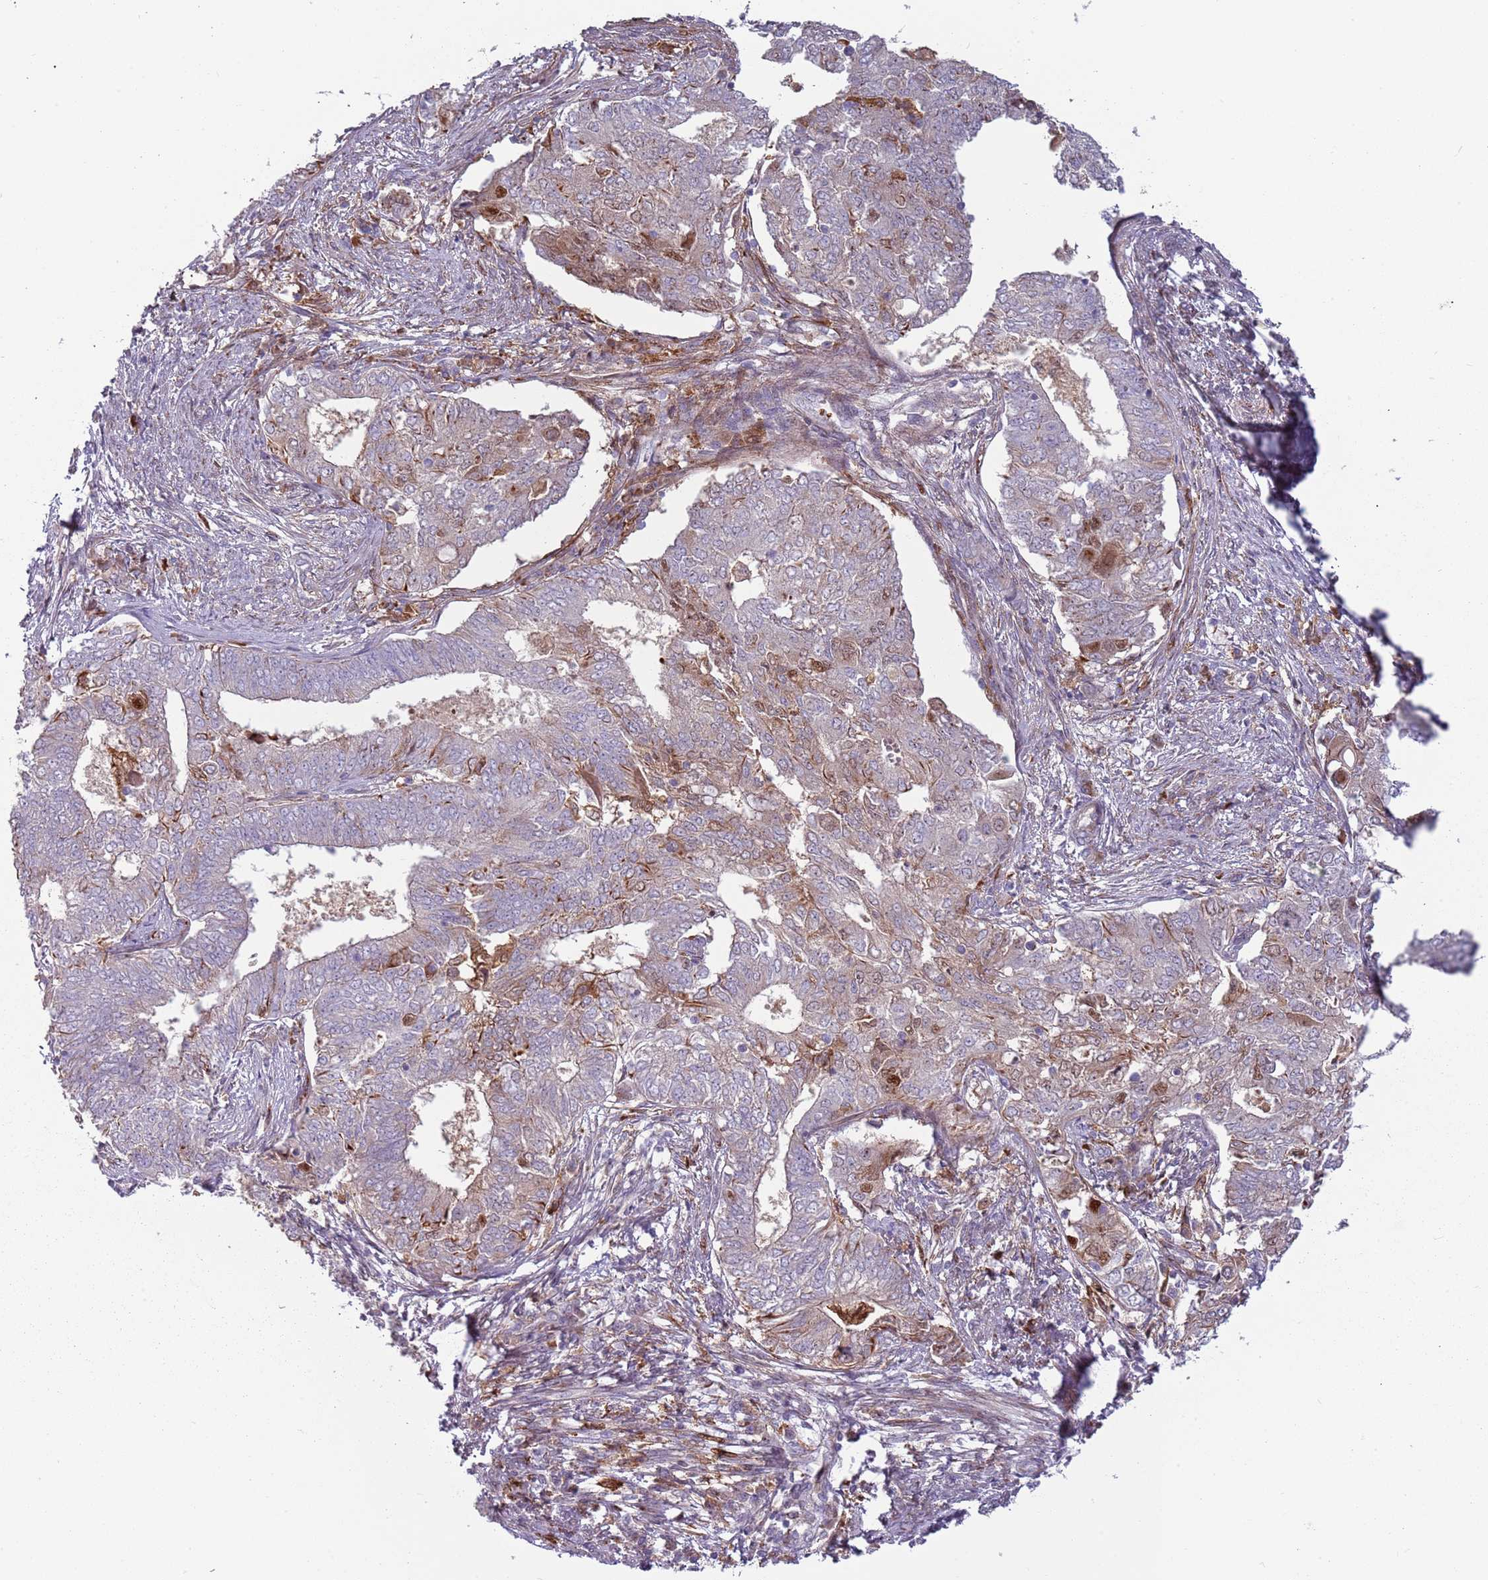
{"staining": {"intensity": "strong", "quantity": "<25%", "location": "cytoplasmic/membranous"}, "tissue": "endometrial cancer", "cell_type": "Tumor cells", "image_type": "cancer", "snomed": [{"axis": "morphology", "description": "Adenocarcinoma, NOS"}, {"axis": "topography", "description": "Endometrium"}], "caption": "Human endometrial adenocarcinoma stained with a protein marker exhibits strong staining in tumor cells.", "gene": "NADK", "patient": {"sex": "female", "age": 62}}